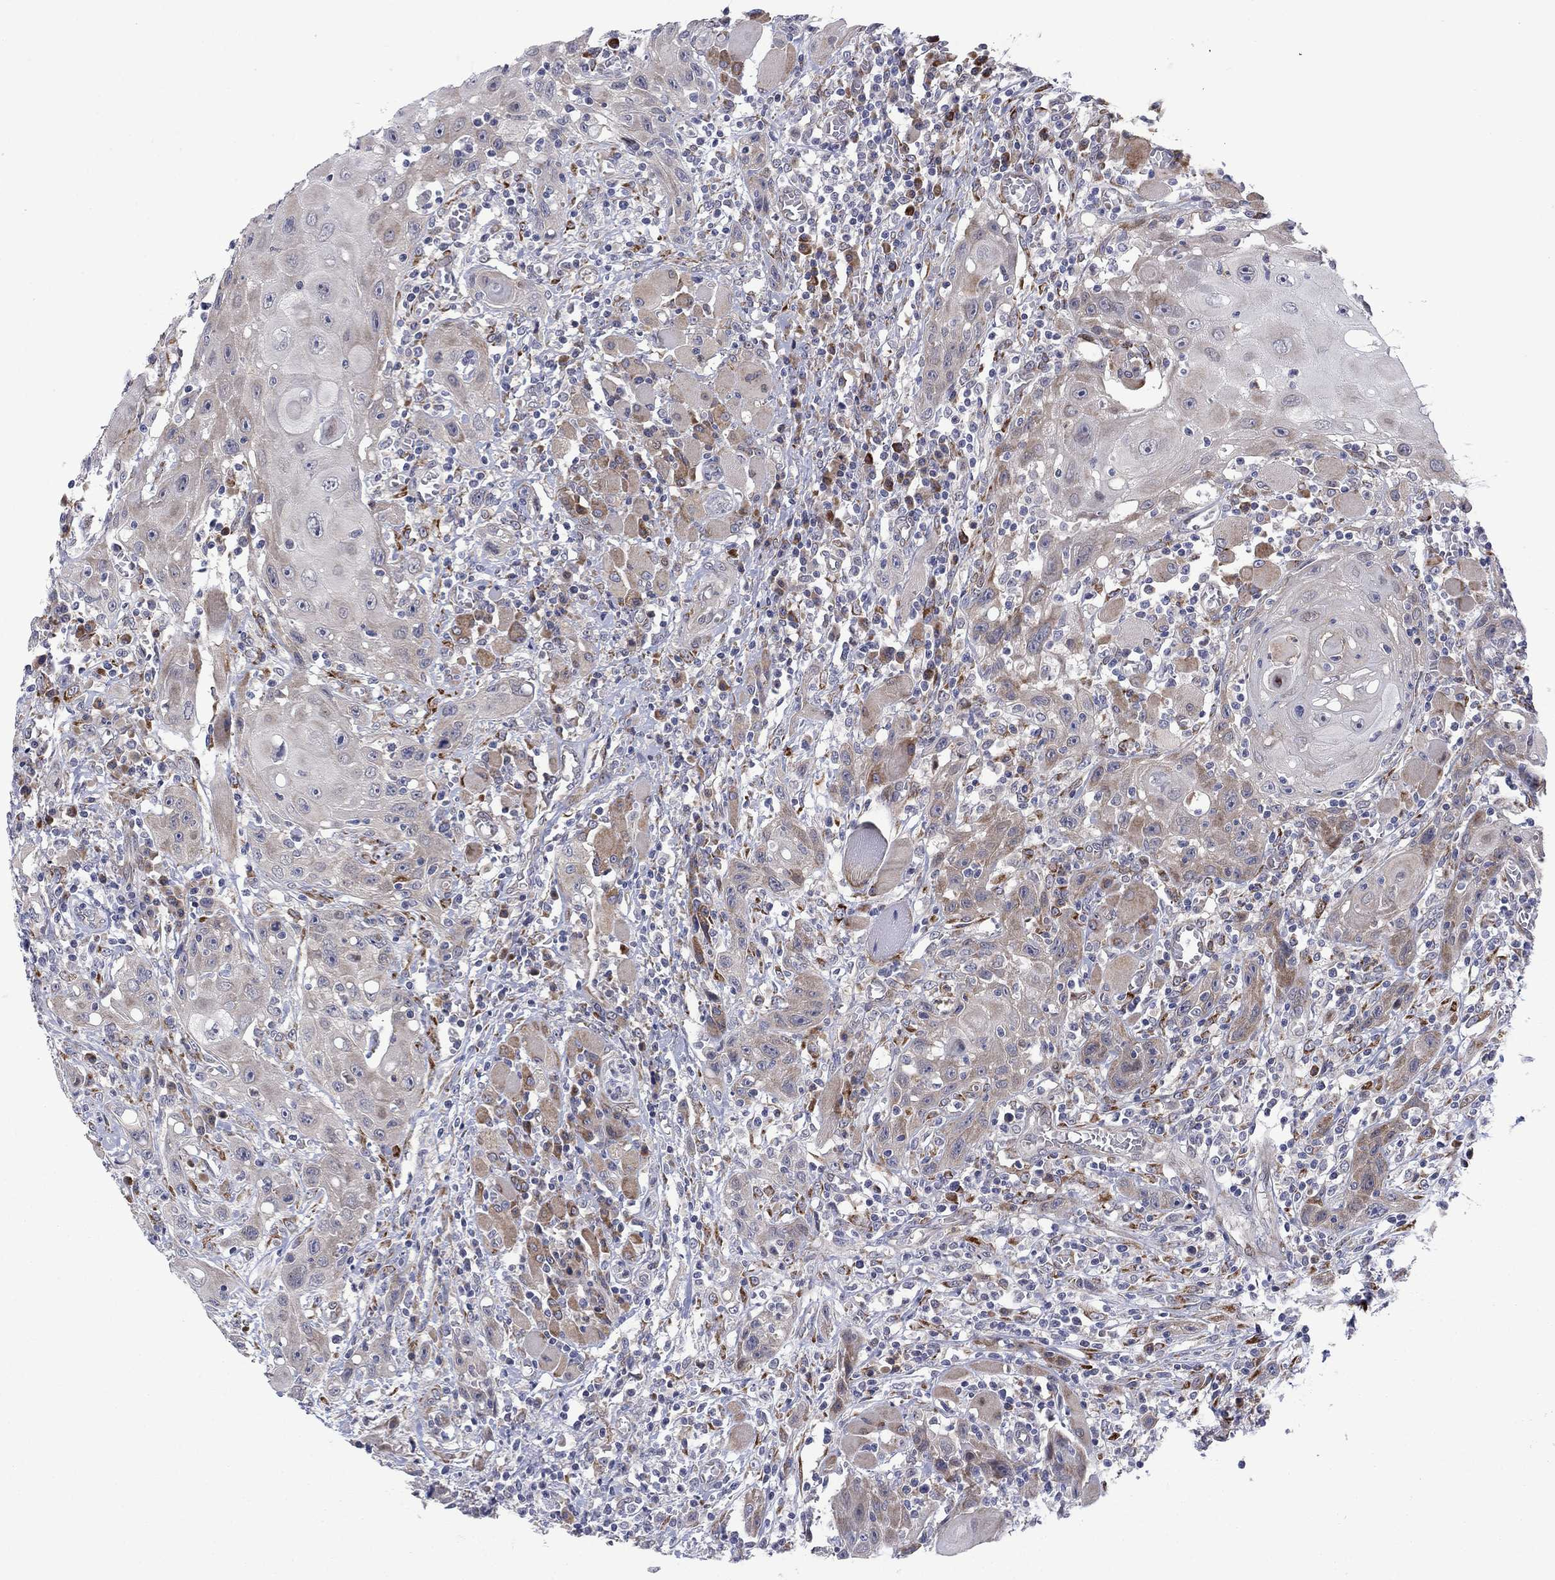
{"staining": {"intensity": "moderate", "quantity": "<25%", "location": "cytoplasmic/membranous"}, "tissue": "head and neck cancer", "cell_type": "Tumor cells", "image_type": "cancer", "snomed": [{"axis": "morphology", "description": "Normal tissue, NOS"}, {"axis": "morphology", "description": "Squamous cell carcinoma, NOS"}, {"axis": "topography", "description": "Oral tissue"}, {"axis": "topography", "description": "Head-Neck"}], "caption": "The micrograph shows staining of head and neck cancer (squamous cell carcinoma), revealing moderate cytoplasmic/membranous protein positivity (brown color) within tumor cells.", "gene": "TTC21B", "patient": {"sex": "male", "age": 71}}